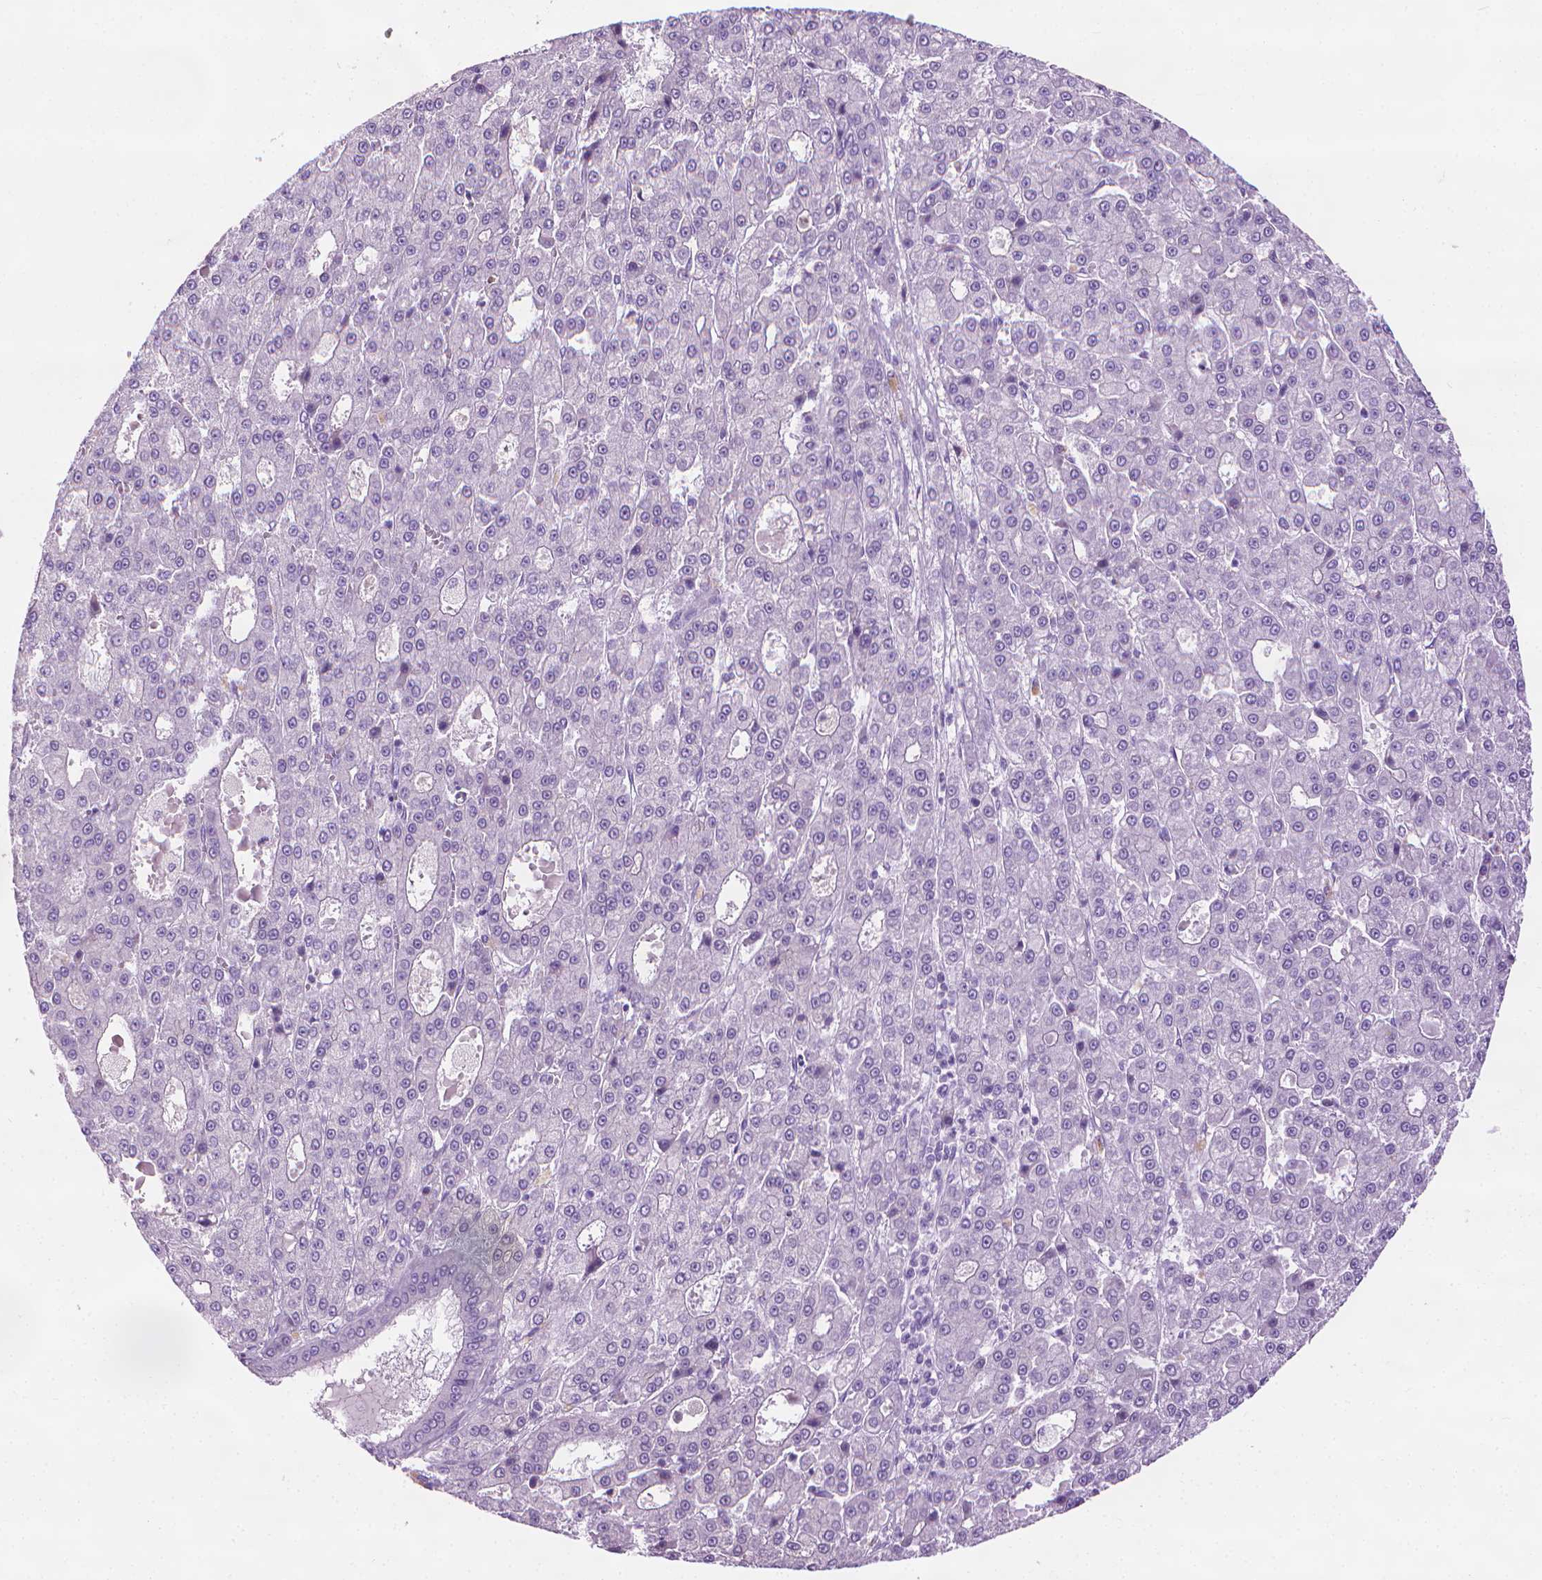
{"staining": {"intensity": "negative", "quantity": "none", "location": "none"}, "tissue": "liver cancer", "cell_type": "Tumor cells", "image_type": "cancer", "snomed": [{"axis": "morphology", "description": "Carcinoma, Hepatocellular, NOS"}, {"axis": "topography", "description": "Liver"}], "caption": "High power microscopy image of an immunohistochemistry (IHC) histopathology image of liver cancer, revealing no significant expression in tumor cells.", "gene": "DNAI7", "patient": {"sex": "male", "age": 70}}